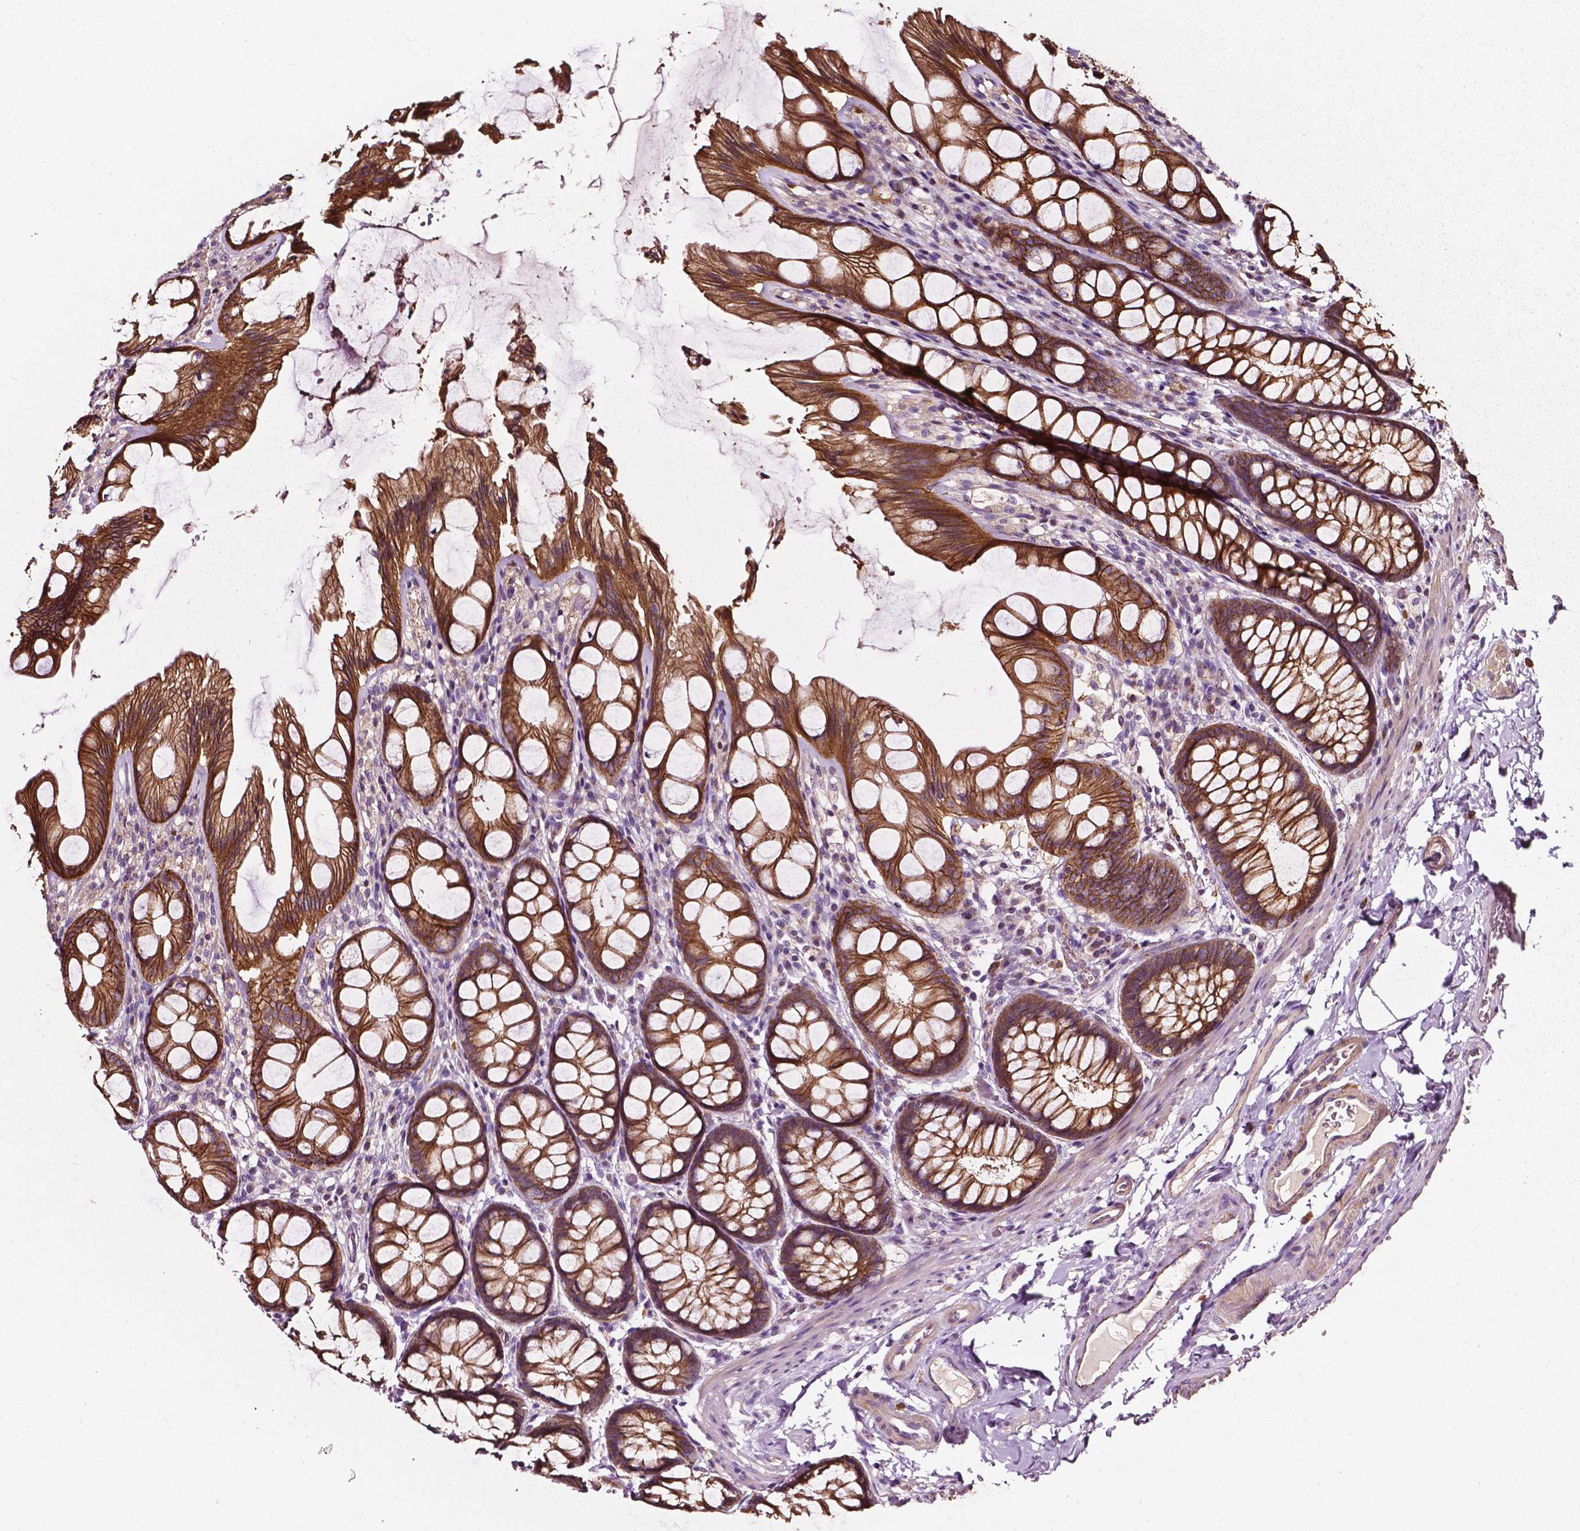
{"staining": {"intensity": "weak", "quantity": ">75%", "location": "cytoplasmic/membranous"}, "tissue": "colon", "cell_type": "Endothelial cells", "image_type": "normal", "snomed": [{"axis": "morphology", "description": "Normal tissue, NOS"}, {"axis": "topography", "description": "Colon"}], "caption": "Immunohistochemistry image of unremarkable colon: colon stained using IHC demonstrates low levels of weak protein expression localized specifically in the cytoplasmic/membranous of endothelial cells, appearing as a cytoplasmic/membranous brown color.", "gene": "ATG16L1", "patient": {"sex": "male", "age": 47}}